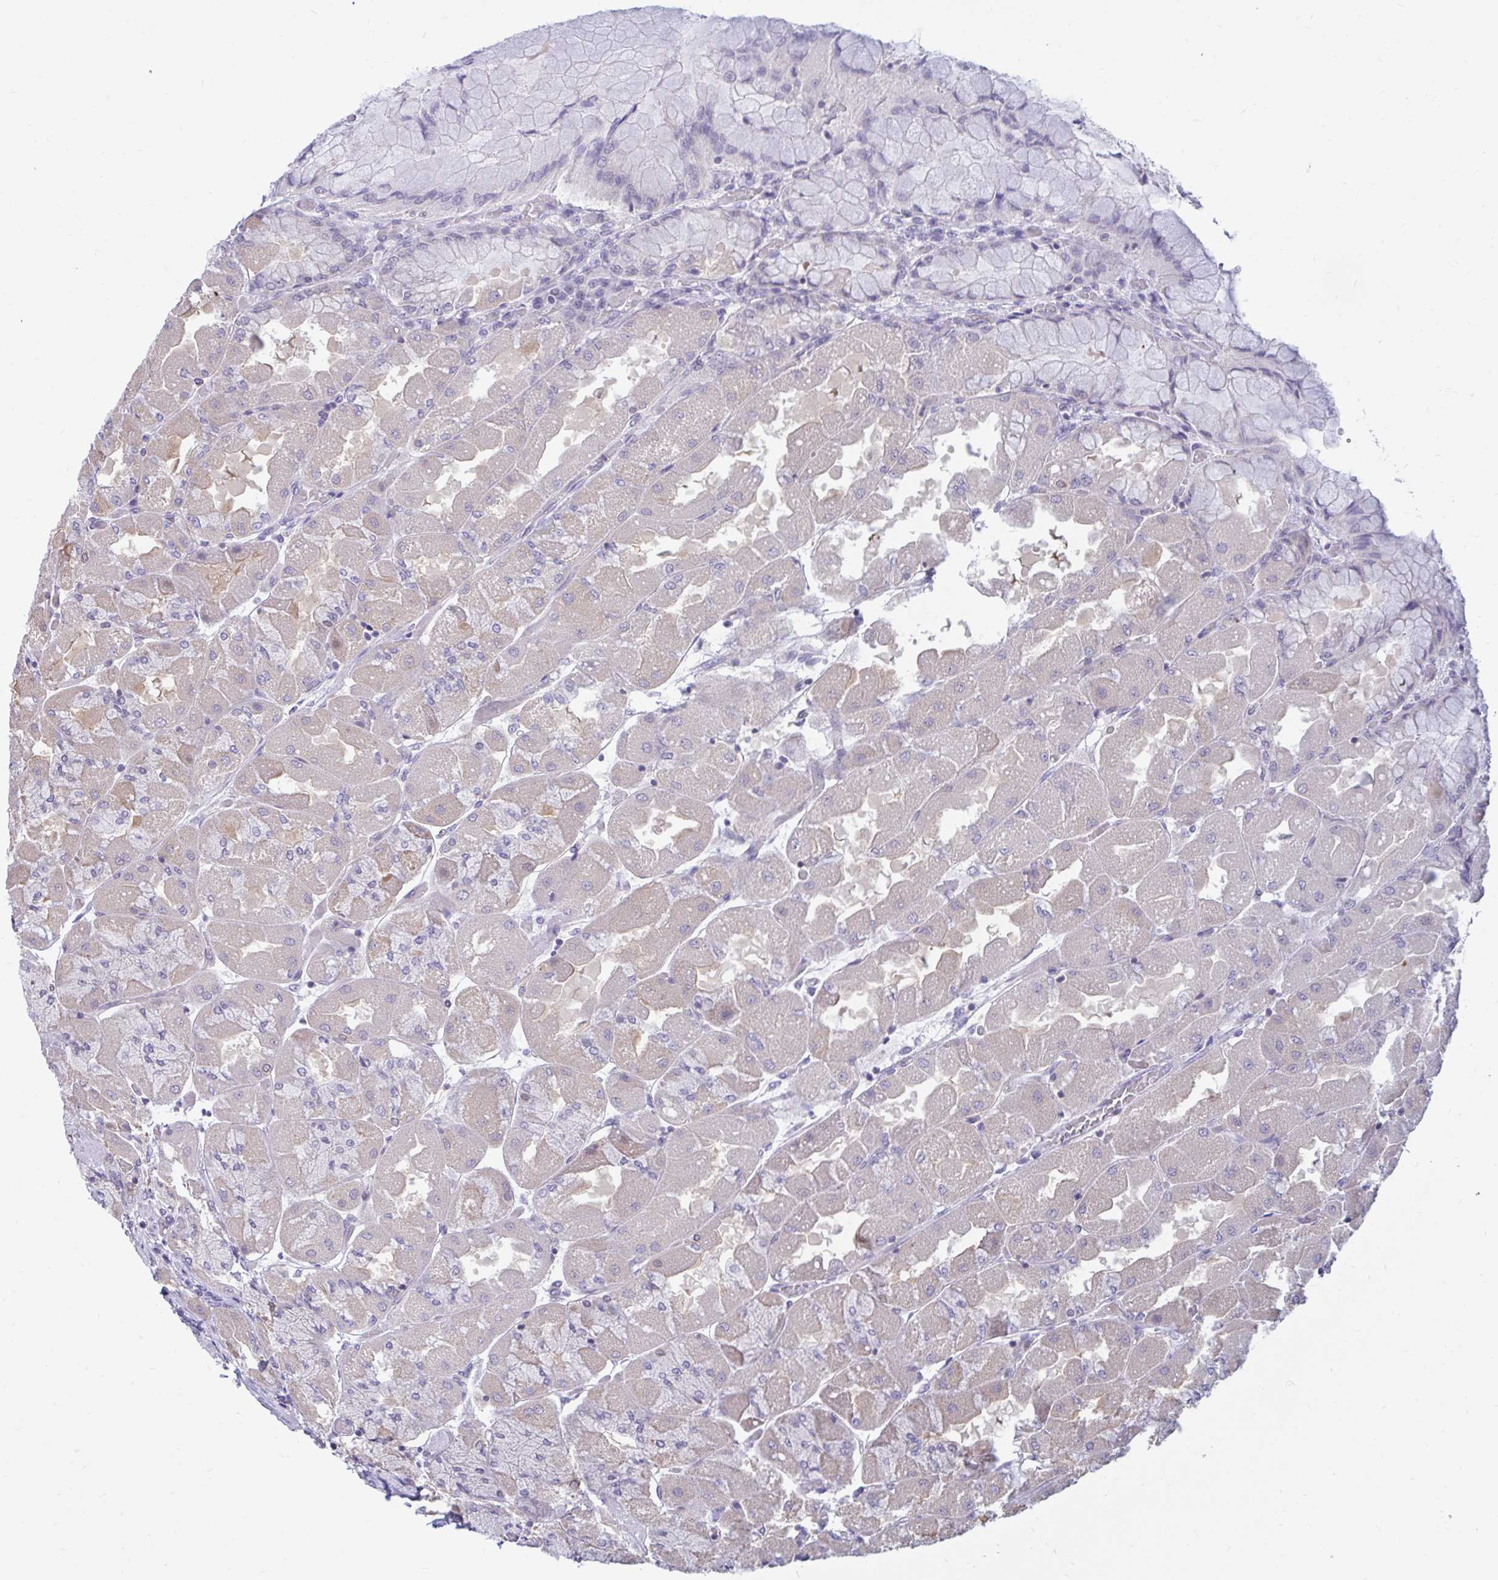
{"staining": {"intensity": "weak", "quantity": "<25%", "location": "cytoplasmic/membranous"}, "tissue": "stomach", "cell_type": "Glandular cells", "image_type": "normal", "snomed": [{"axis": "morphology", "description": "Normal tissue, NOS"}, {"axis": "topography", "description": "Stomach"}], "caption": "The photomicrograph exhibits no staining of glandular cells in unremarkable stomach.", "gene": "ARPP19", "patient": {"sex": "female", "age": 61}}